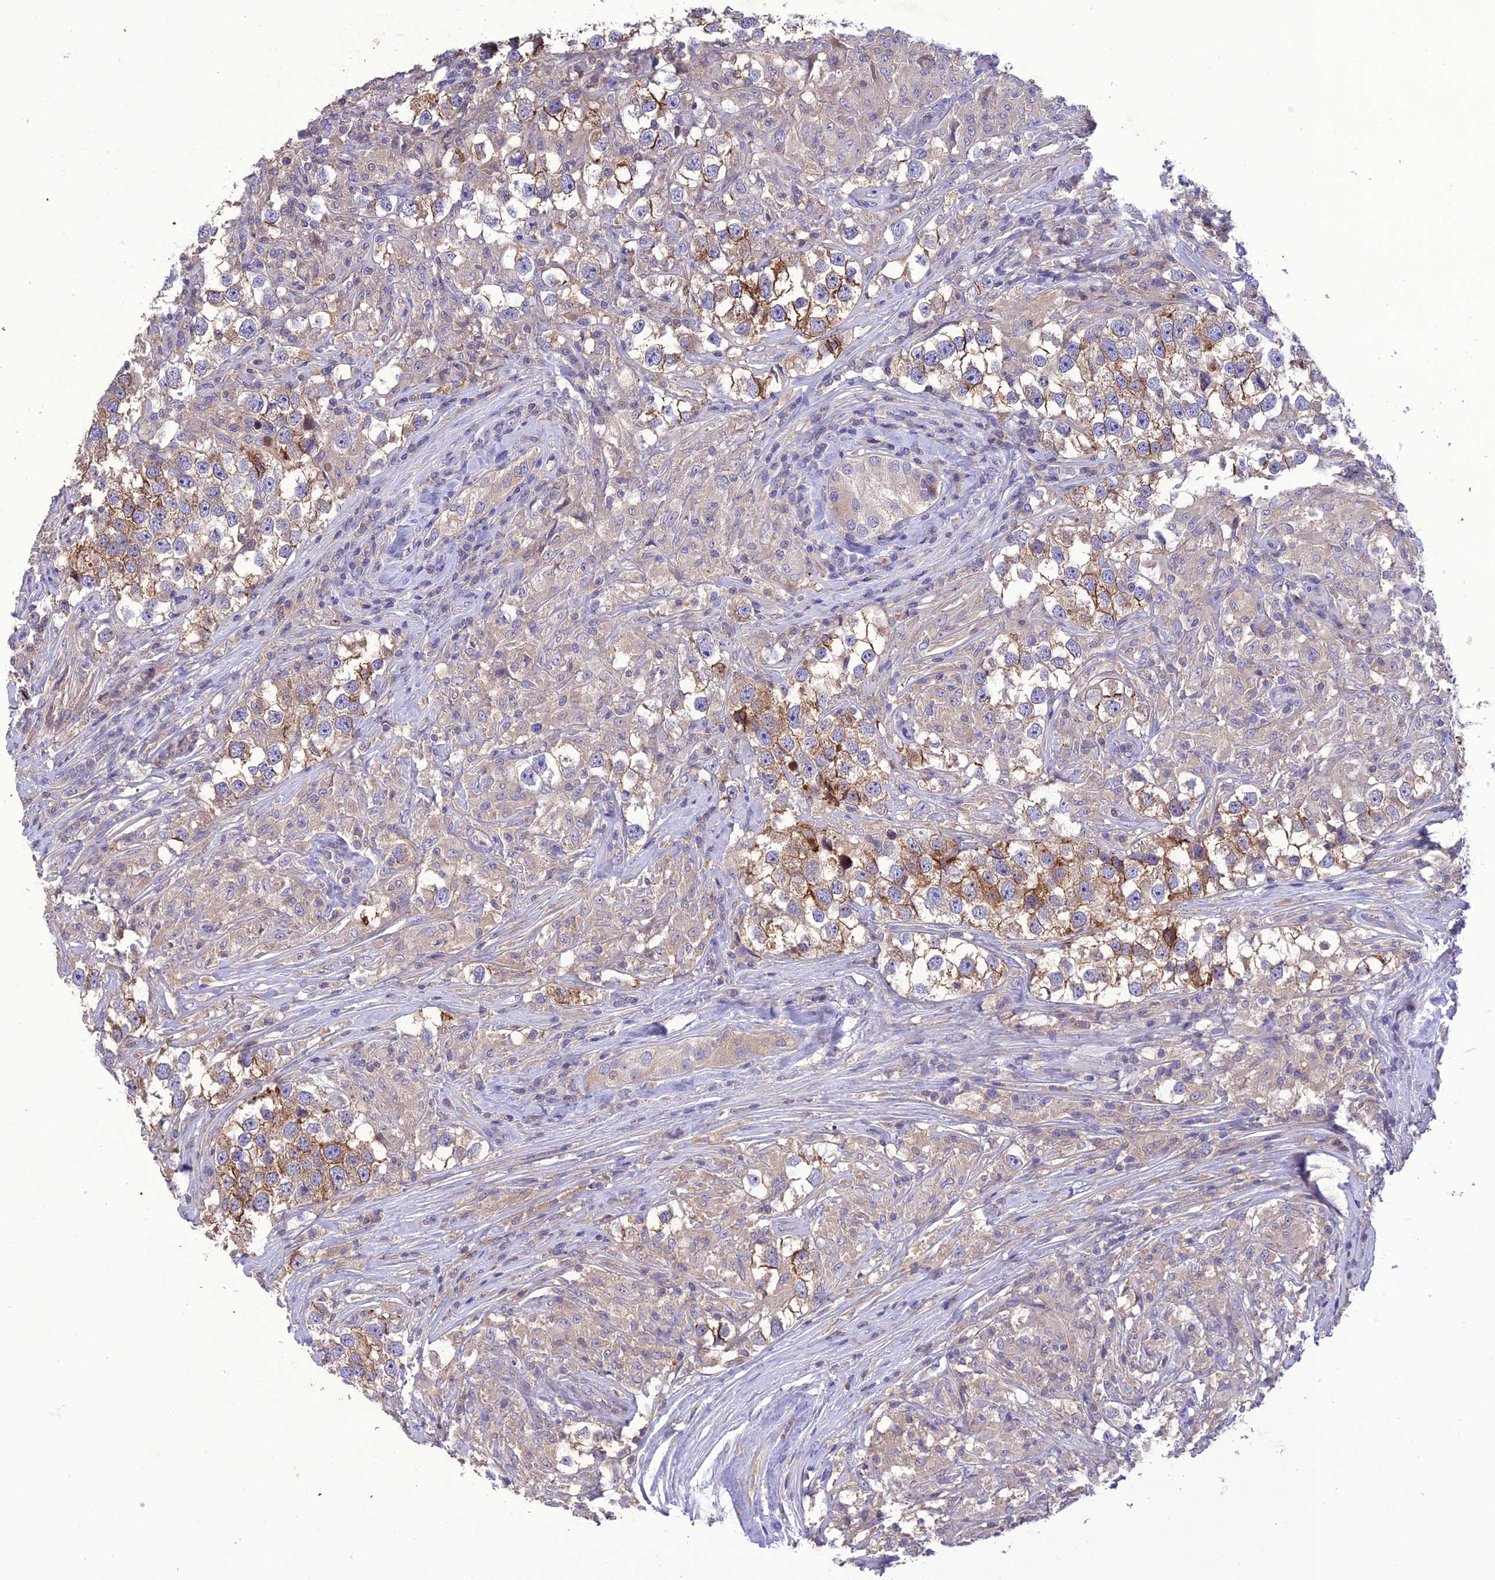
{"staining": {"intensity": "moderate", "quantity": "25%-75%", "location": "cytoplasmic/membranous"}, "tissue": "testis cancer", "cell_type": "Tumor cells", "image_type": "cancer", "snomed": [{"axis": "morphology", "description": "Seminoma, NOS"}, {"axis": "topography", "description": "Testis"}], "caption": "Human testis cancer (seminoma) stained with a protein marker reveals moderate staining in tumor cells.", "gene": "SNX24", "patient": {"sex": "male", "age": 46}}